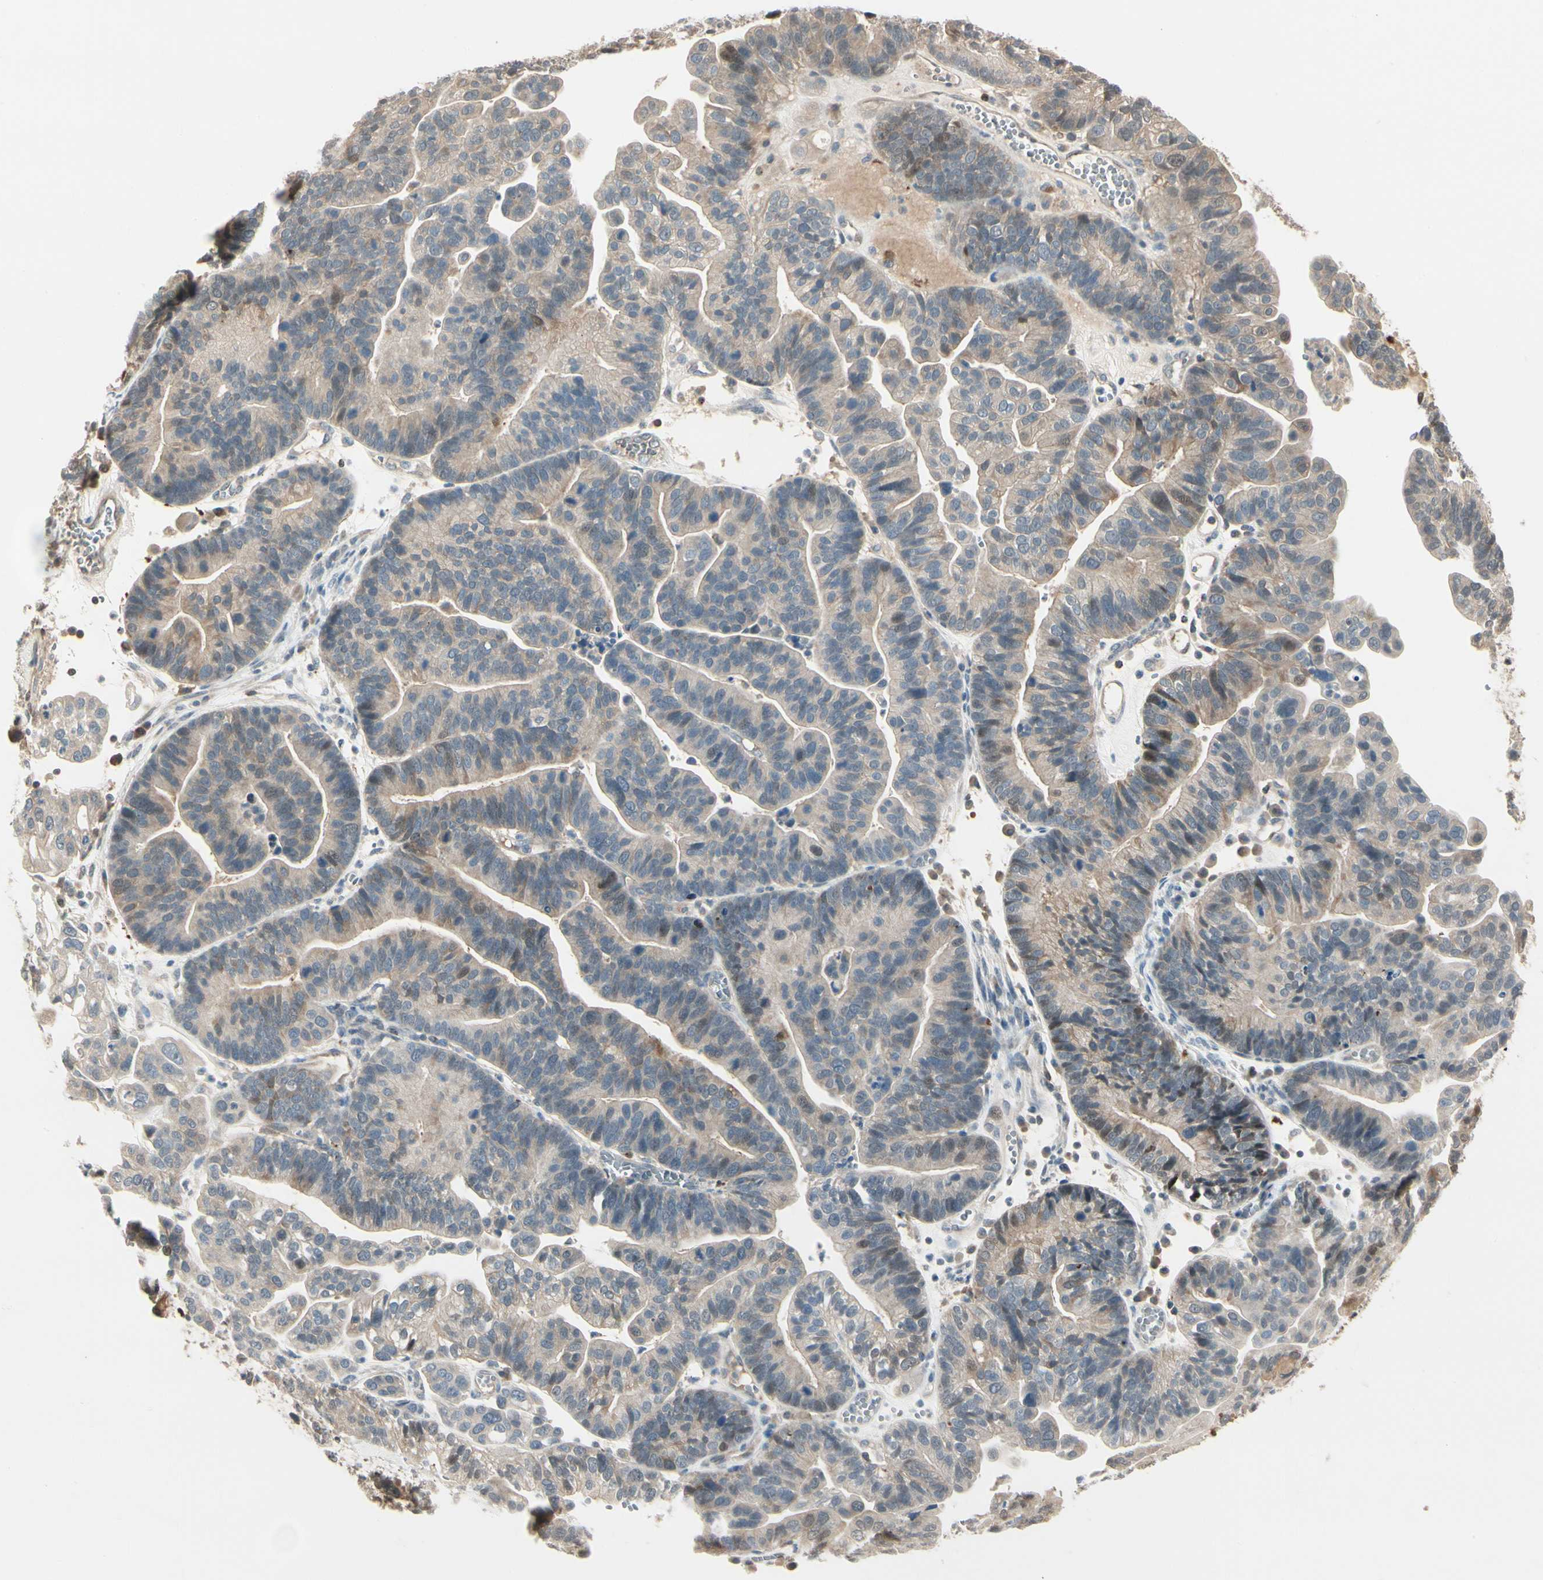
{"staining": {"intensity": "weak", "quantity": "25%-75%", "location": "cytoplasmic/membranous"}, "tissue": "ovarian cancer", "cell_type": "Tumor cells", "image_type": "cancer", "snomed": [{"axis": "morphology", "description": "Cystadenocarcinoma, serous, NOS"}, {"axis": "topography", "description": "Ovary"}], "caption": "Immunohistochemistry of human ovarian serous cystadenocarcinoma reveals low levels of weak cytoplasmic/membranous staining in about 25%-75% of tumor cells. The staining was performed using DAB, with brown indicating positive protein expression. Nuclei are stained blue with hematoxylin.", "gene": "EVC", "patient": {"sex": "female", "age": 56}}